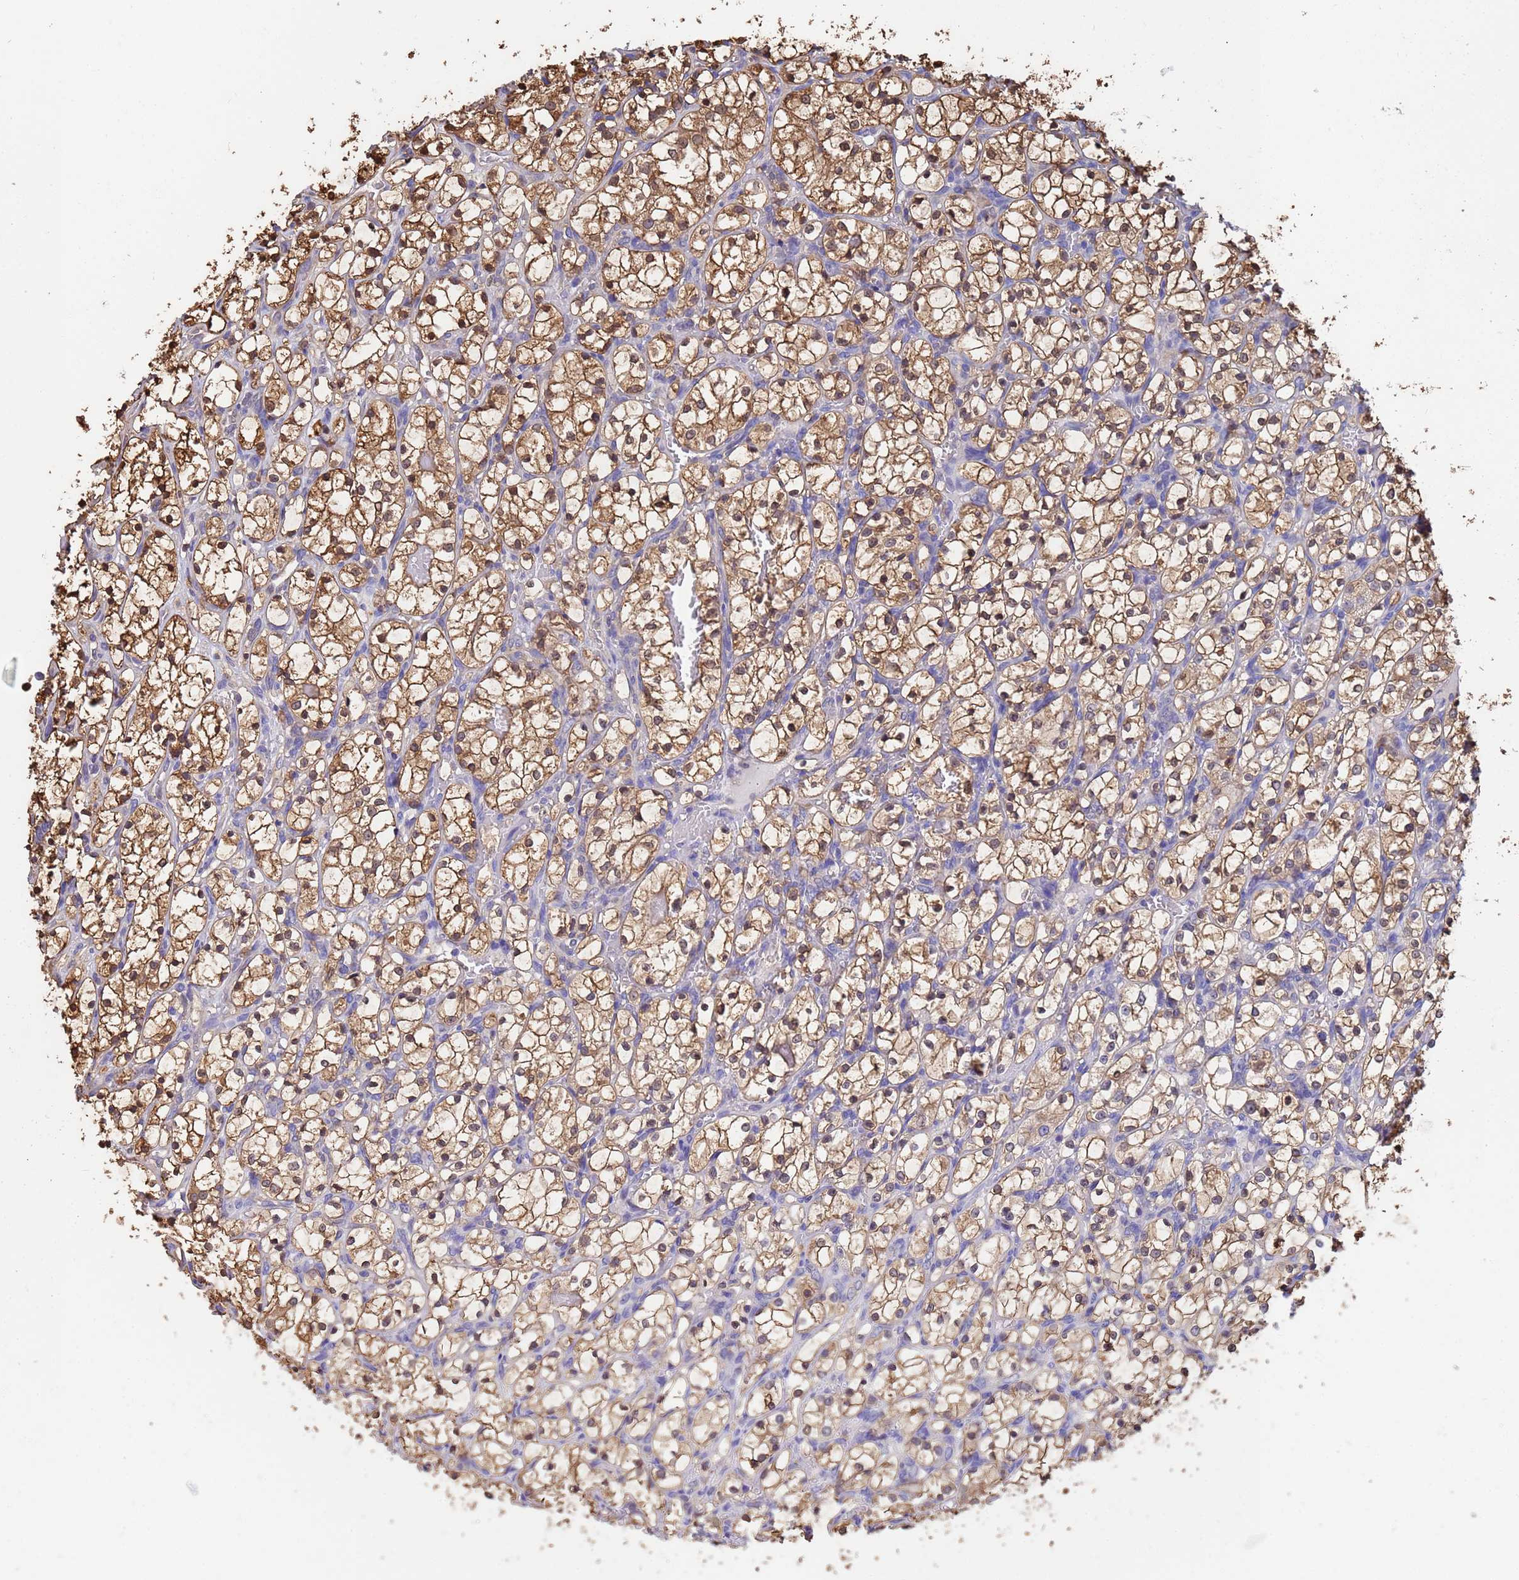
{"staining": {"intensity": "moderate", "quantity": ">75%", "location": "cytoplasmic/membranous,nuclear"}, "tissue": "renal cancer", "cell_type": "Tumor cells", "image_type": "cancer", "snomed": [{"axis": "morphology", "description": "Adenocarcinoma, NOS"}, {"axis": "topography", "description": "Kidney"}], "caption": "A medium amount of moderate cytoplasmic/membranous and nuclear staining is appreciated in approximately >75% of tumor cells in renal cancer tissue.", "gene": "FAM25A", "patient": {"sex": "female", "age": 69}}